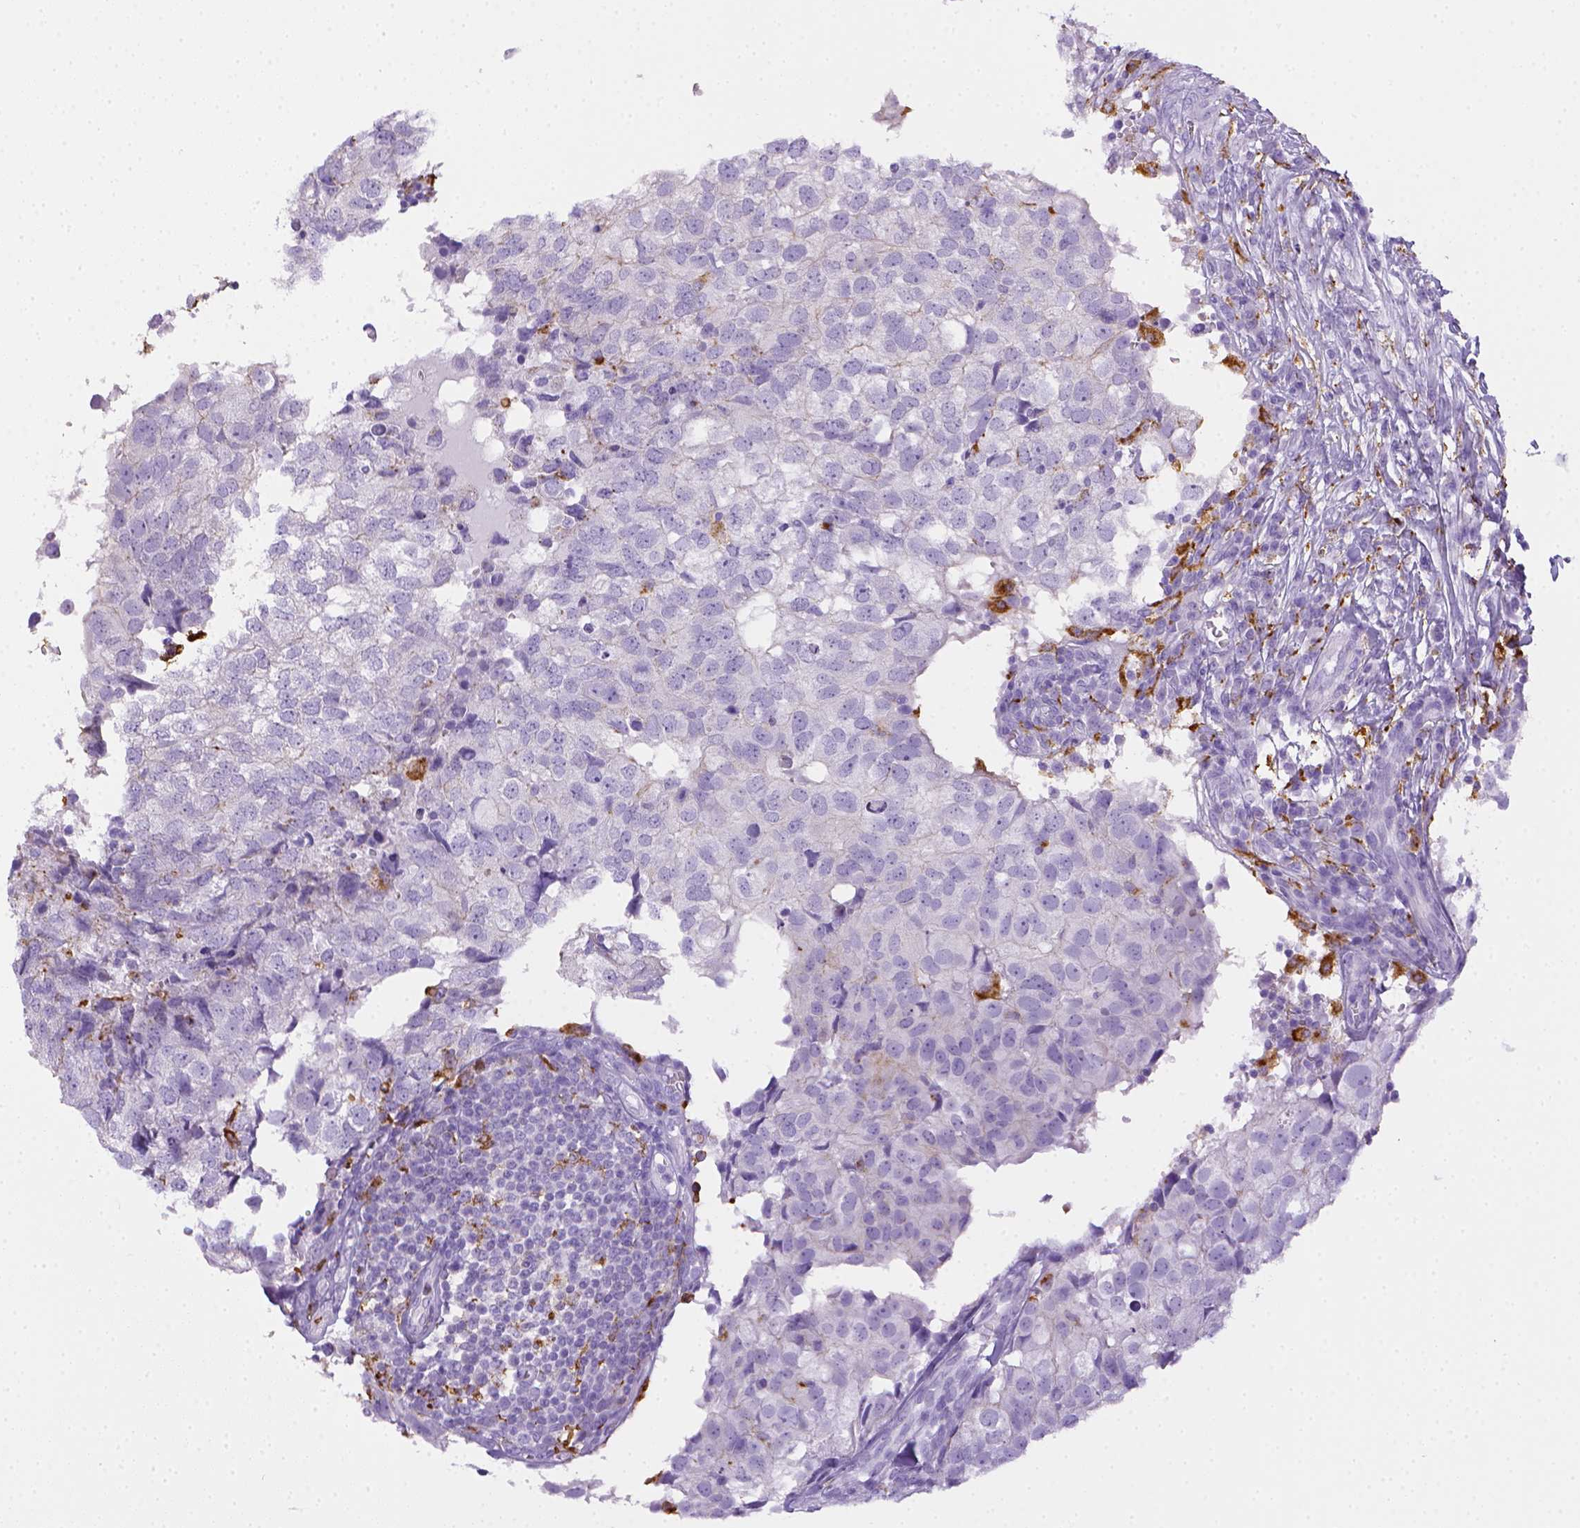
{"staining": {"intensity": "negative", "quantity": "none", "location": "none"}, "tissue": "breast cancer", "cell_type": "Tumor cells", "image_type": "cancer", "snomed": [{"axis": "morphology", "description": "Duct carcinoma"}, {"axis": "topography", "description": "Breast"}], "caption": "High magnification brightfield microscopy of infiltrating ductal carcinoma (breast) stained with DAB (3,3'-diaminobenzidine) (brown) and counterstained with hematoxylin (blue): tumor cells show no significant expression.", "gene": "CD68", "patient": {"sex": "female", "age": 30}}